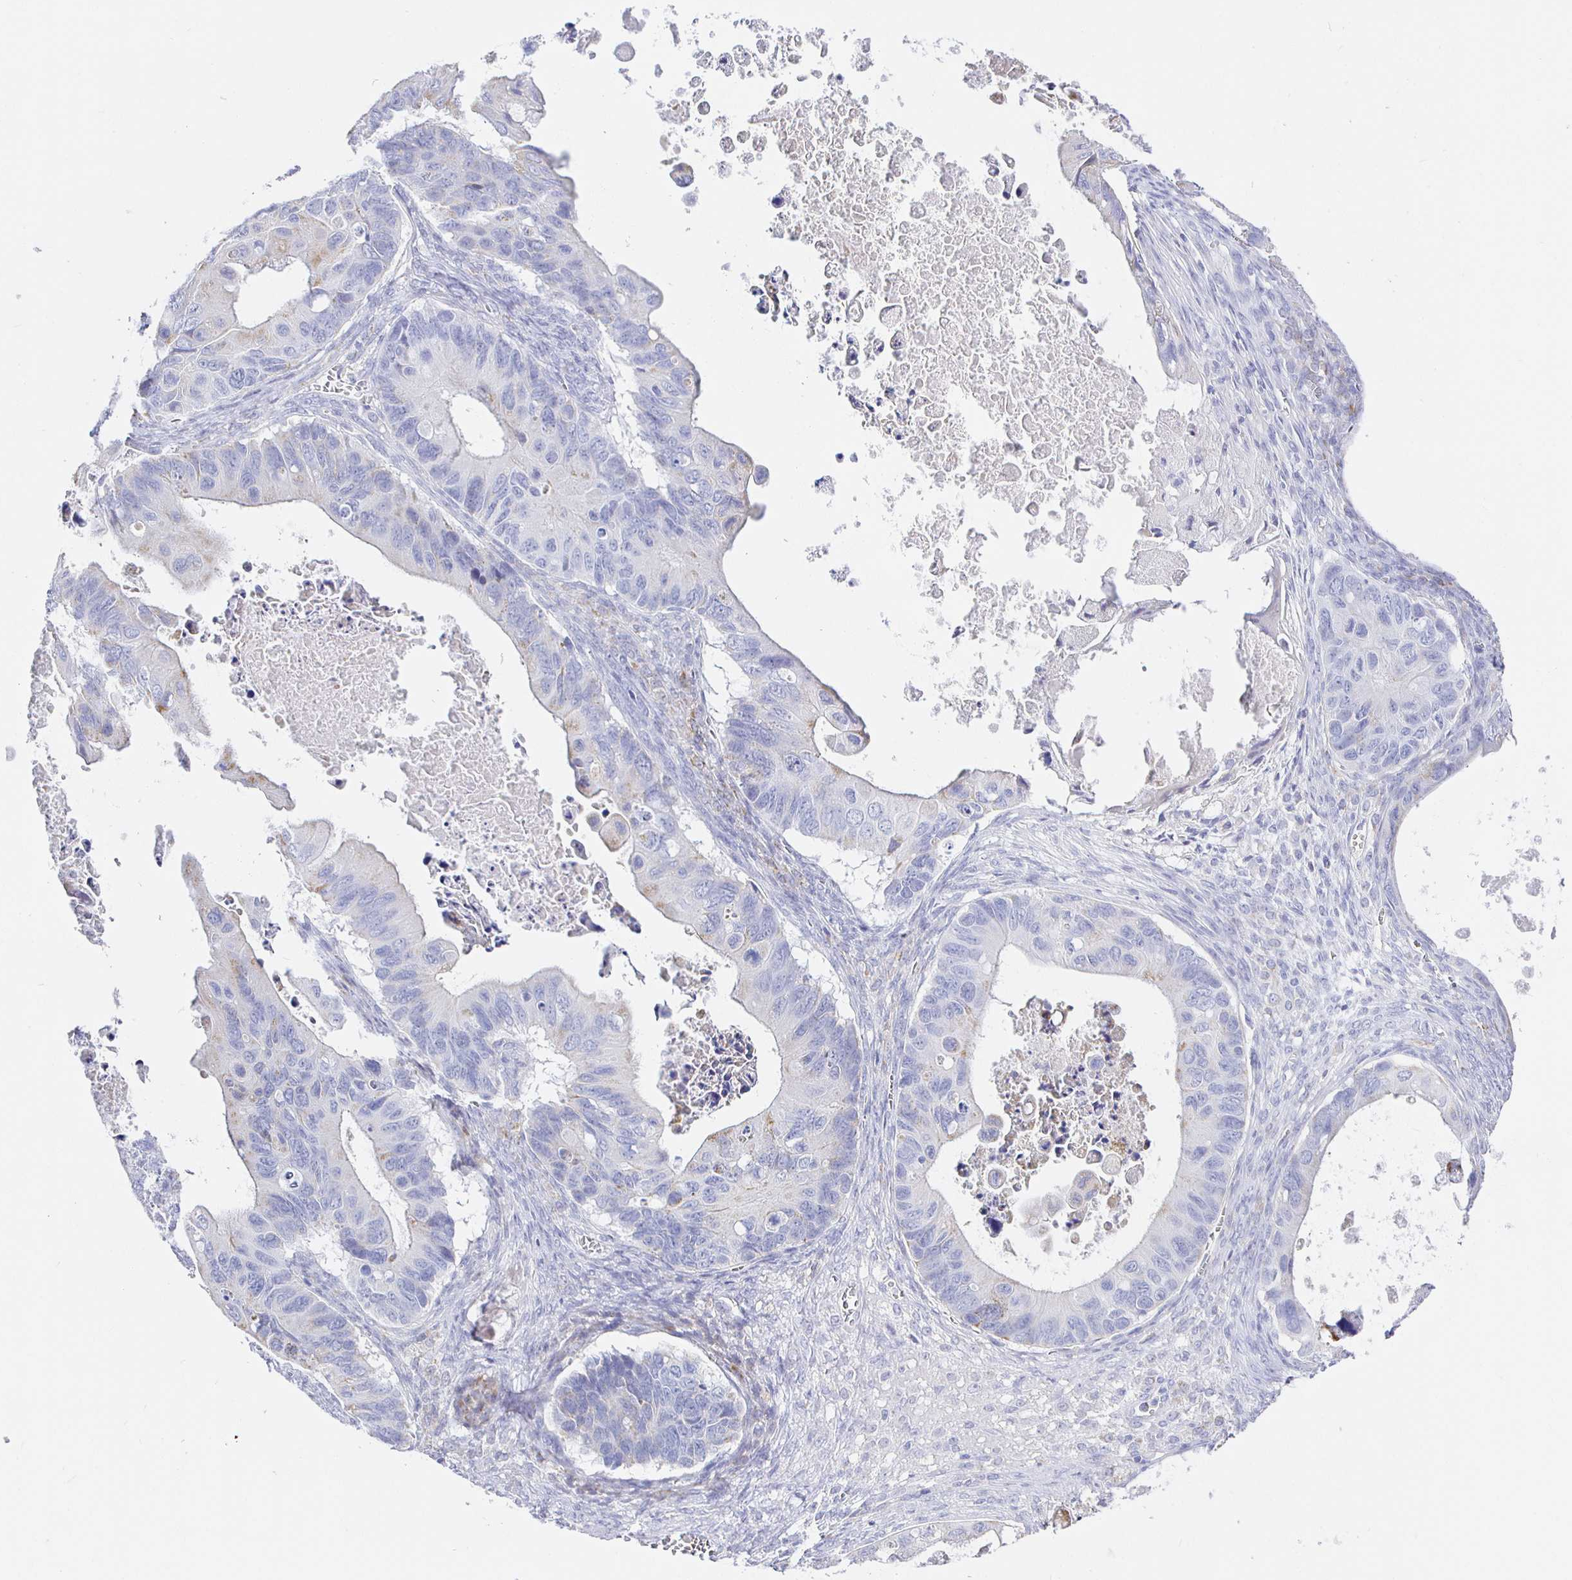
{"staining": {"intensity": "weak", "quantity": "<25%", "location": "cytoplasmic/membranous"}, "tissue": "ovarian cancer", "cell_type": "Tumor cells", "image_type": "cancer", "snomed": [{"axis": "morphology", "description": "Cystadenocarcinoma, mucinous, NOS"}, {"axis": "topography", "description": "Ovary"}], "caption": "Immunohistochemistry photomicrograph of neoplastic tissue: human ovarian mucinous cystadenocarcinoma stained with DAB demonstrates no significant protein staining in tumor cells.", "gene": "CR2", "patient": {"sex": "female", "age": 64}}